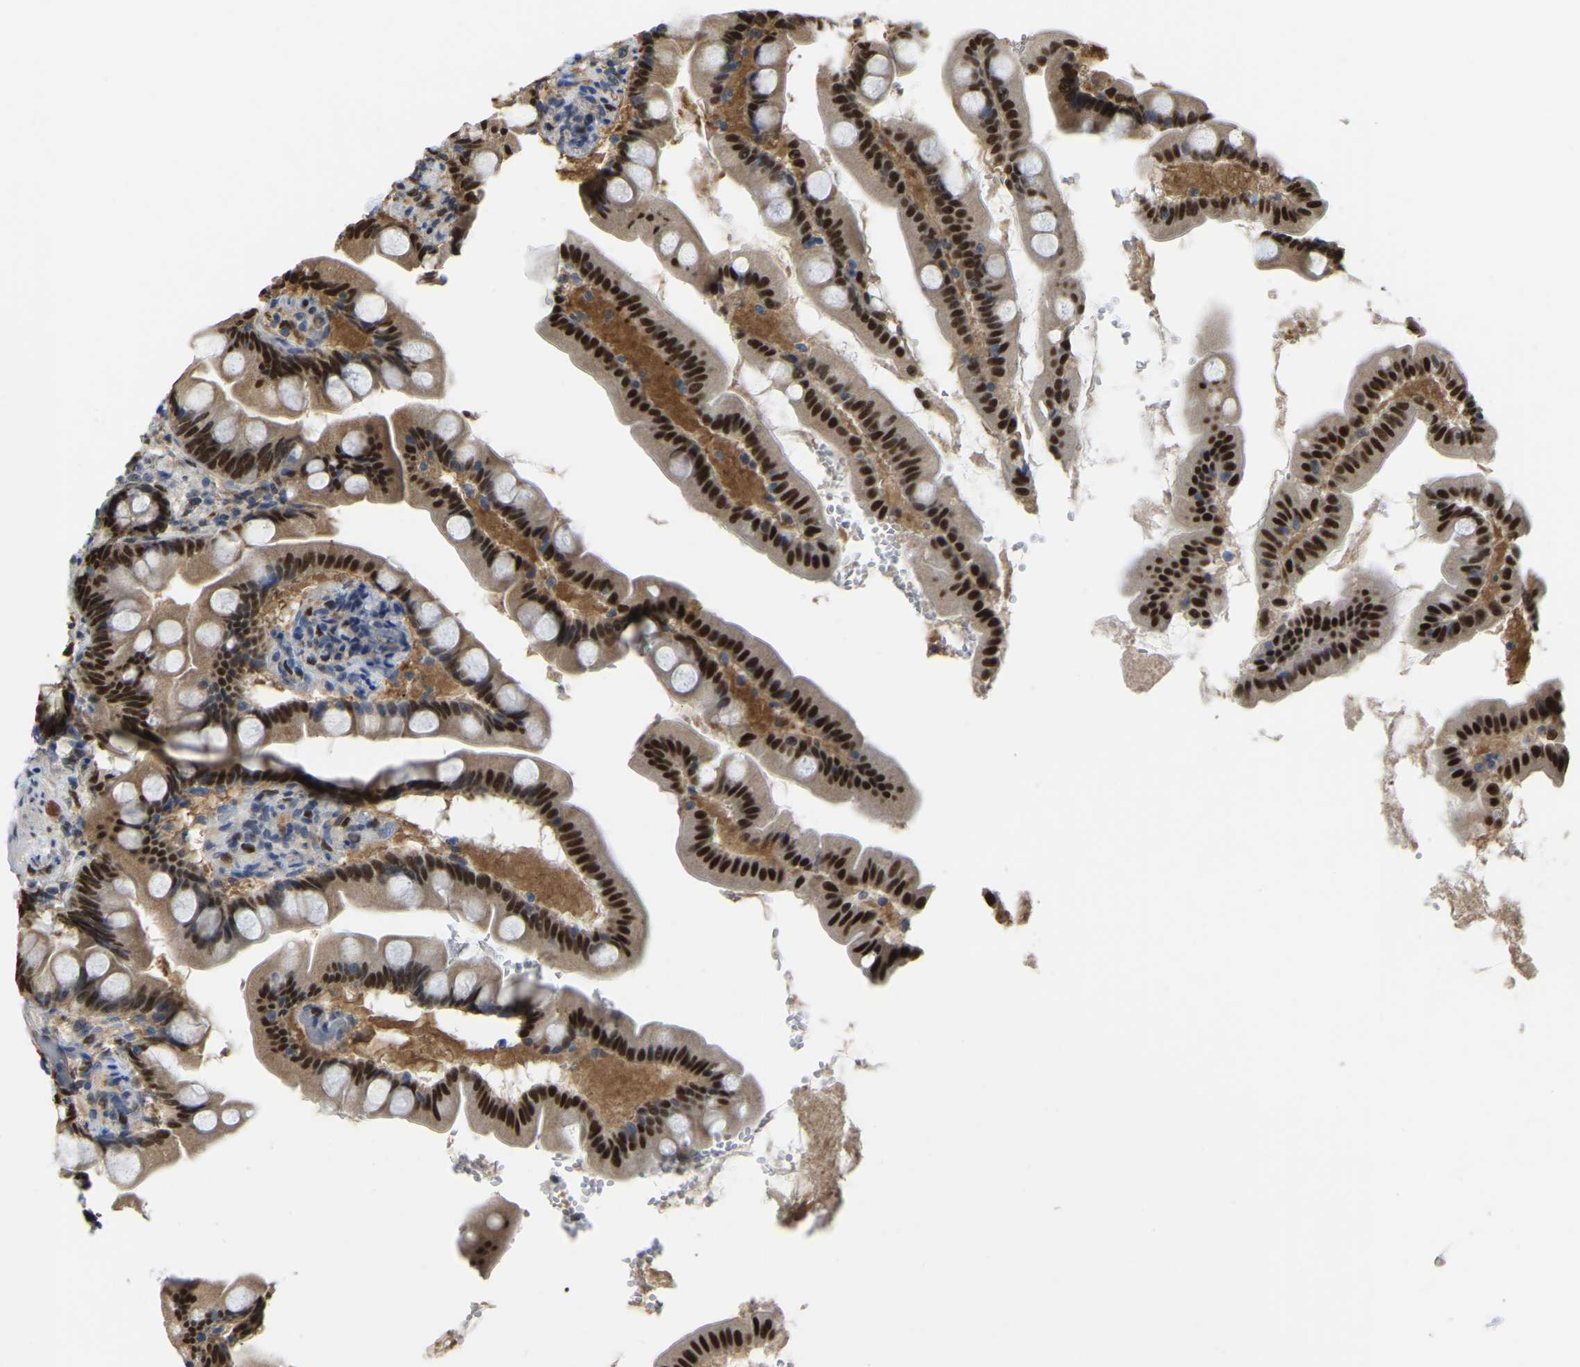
{"staining": {"intensity": "strong", "quantity": ">75%", "location": "nuclear"}, "tissue": "small intestine", "cell_type": "Glandular cells", "image_type": "normal", "snomed": [{"axis": "morphology", "description": "Normal tissue, NOS"}, {"axis": "topography", "description": "Small intestine"}], "caption": "Protein analysis of benign small intestine reveals strong nuclear staining in approximately >75% of glandular cells. The staining was performed using DAB (3,3'-diaminobenzidine) to visualize the protein expression in brown, while the nuclei were stained in blue with hematoxylin (Magnification: 20x).", "gene": "KLRG2", "patient": {"sex": "female", "age": 56}}